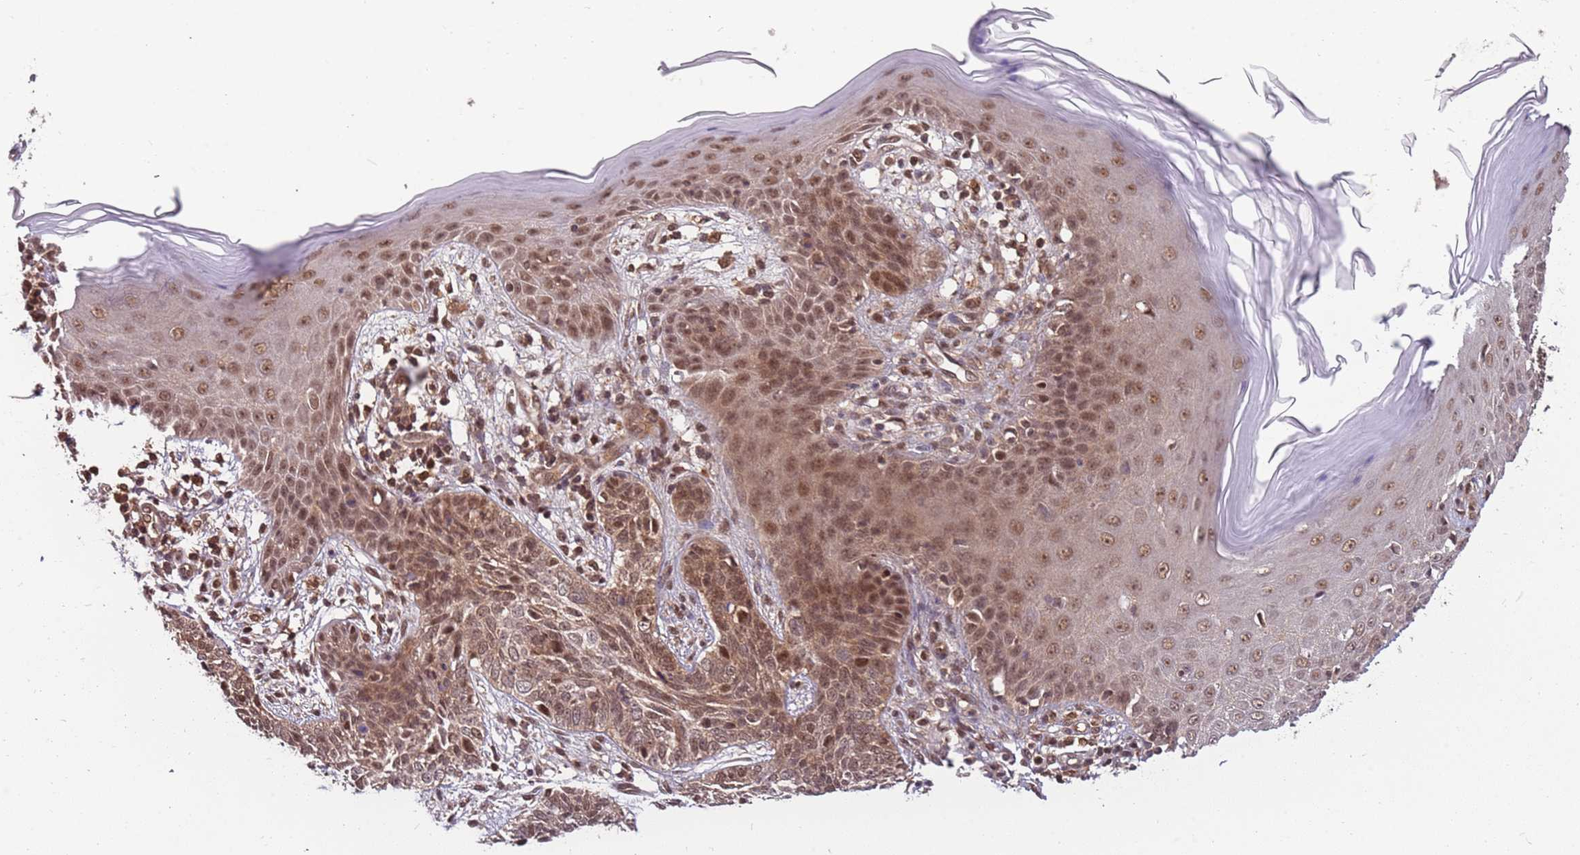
{"staining": {"intensity": "moderate", "quantity": ">75%", "location": "cytoplasmic/membranous,nuclear"}, "tissue": "skin cancer", "cell_type": "Tumor cells", "image_type": "cancer", "snomed": [{"axis": "morphology", "description": "Basal cell carcinoma"}, {"axis": "topography", "description": "Skin"}], "caption": "Protein analysis of skin cancer (basal cell carcinoma) tissue exhibits moderate cytoplasmic/membranous and nuclear expression in approximately >75% of tumor cells.", "gene": "PGLS", "patient": {"sex": "female", "age": 66}}